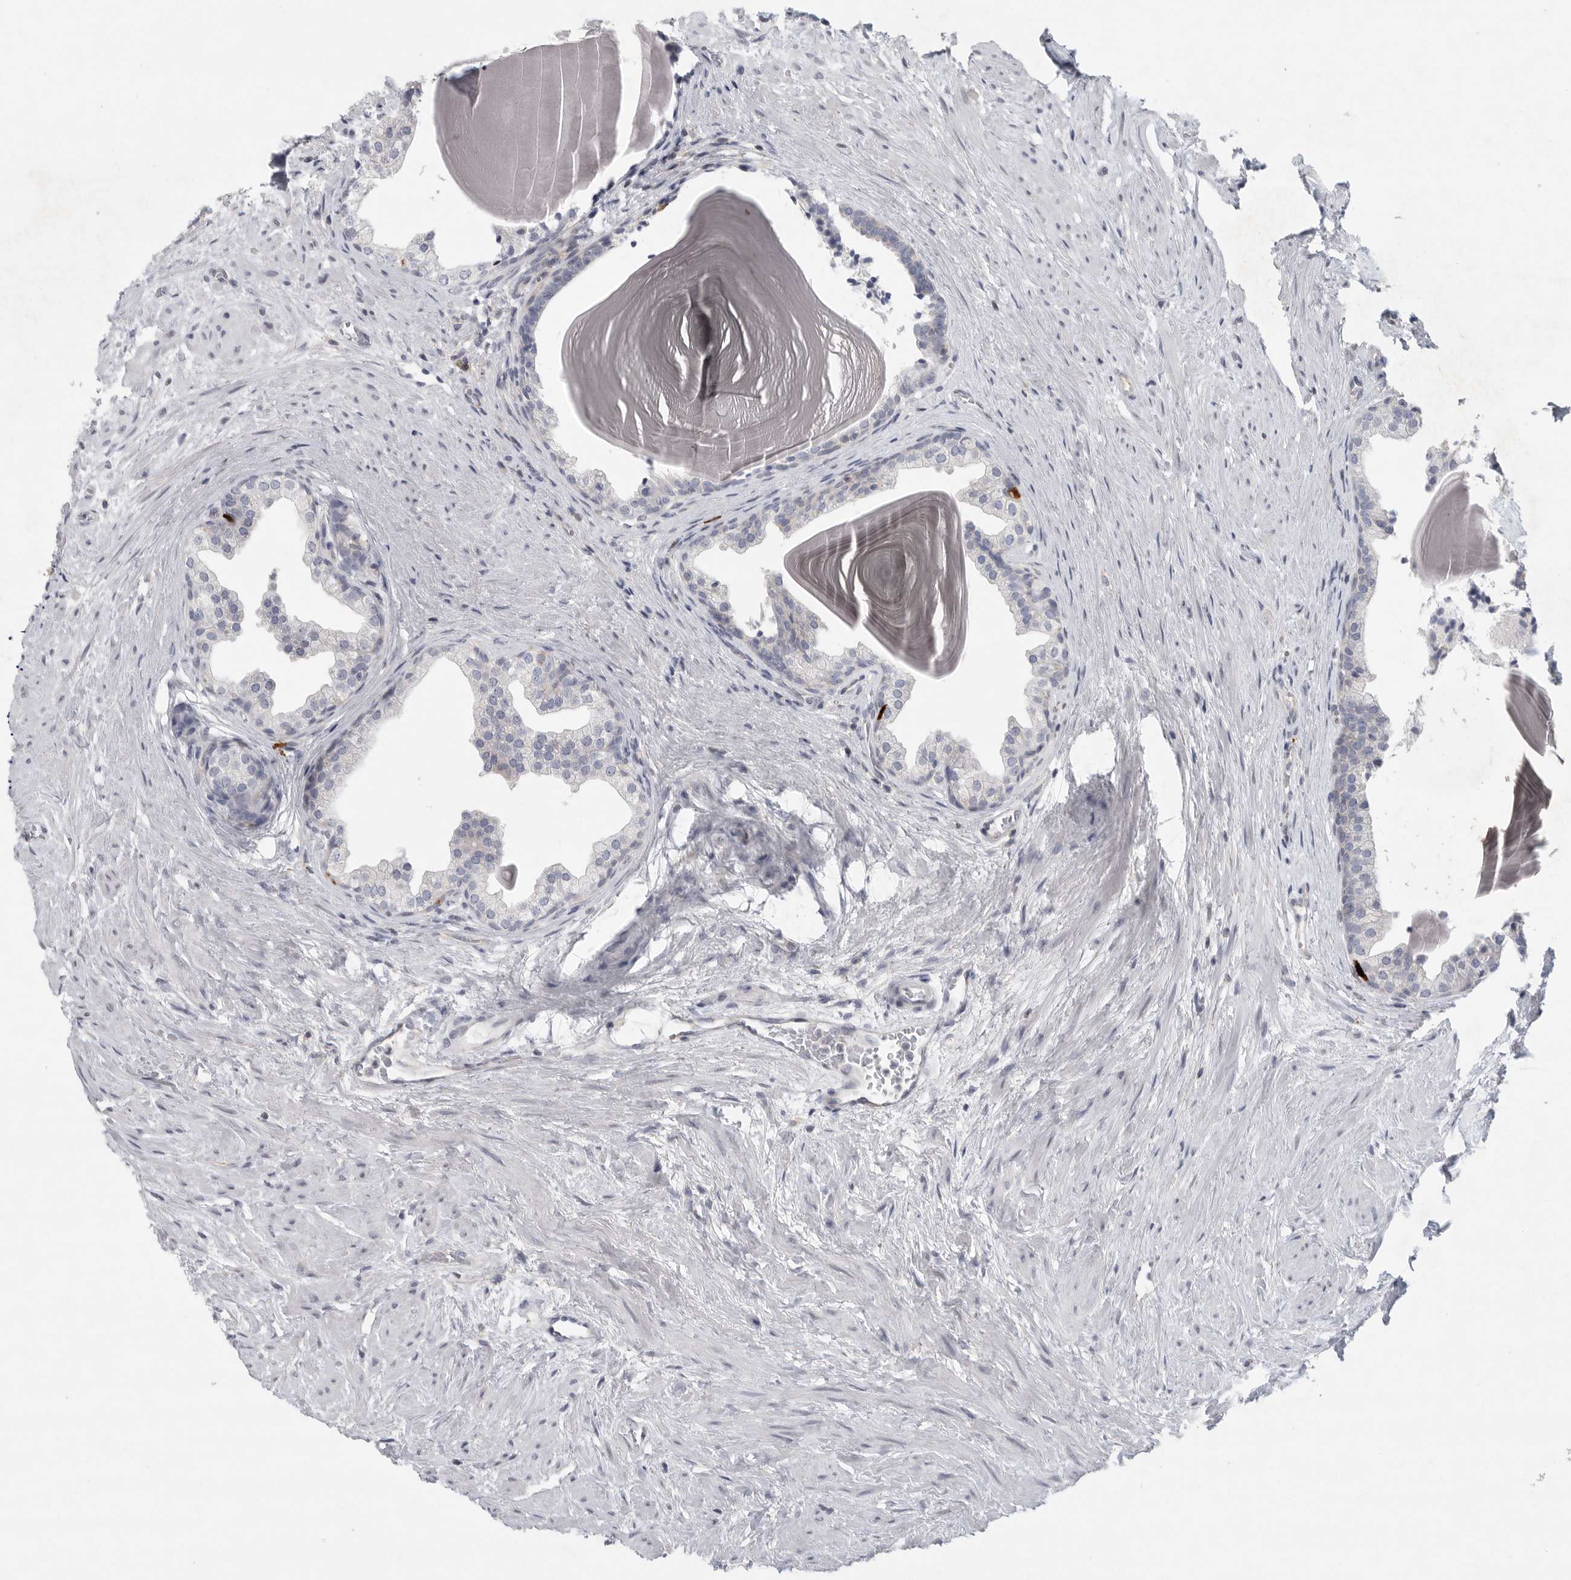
{"staining": {"intensity": "negative", "quantity": "none", "location": "none"}, "tissue": "prostate", "cell_type": "Glandular cells", "image_type": "normal", "snomed": [{"axis": "morphology", "description": "Normal tissue, NOS"}, {"axis": "topography", "description": "Prostate"}], "caption": "Immunohistochemistry image of unremarkable prostate: prostate stained with DAB (3,3'-diaminobenzidine) demonstrates no significant protein expression in glandular cells.", "gene": "TMEM69", "patient": {"sex": "male", "age": 48}}